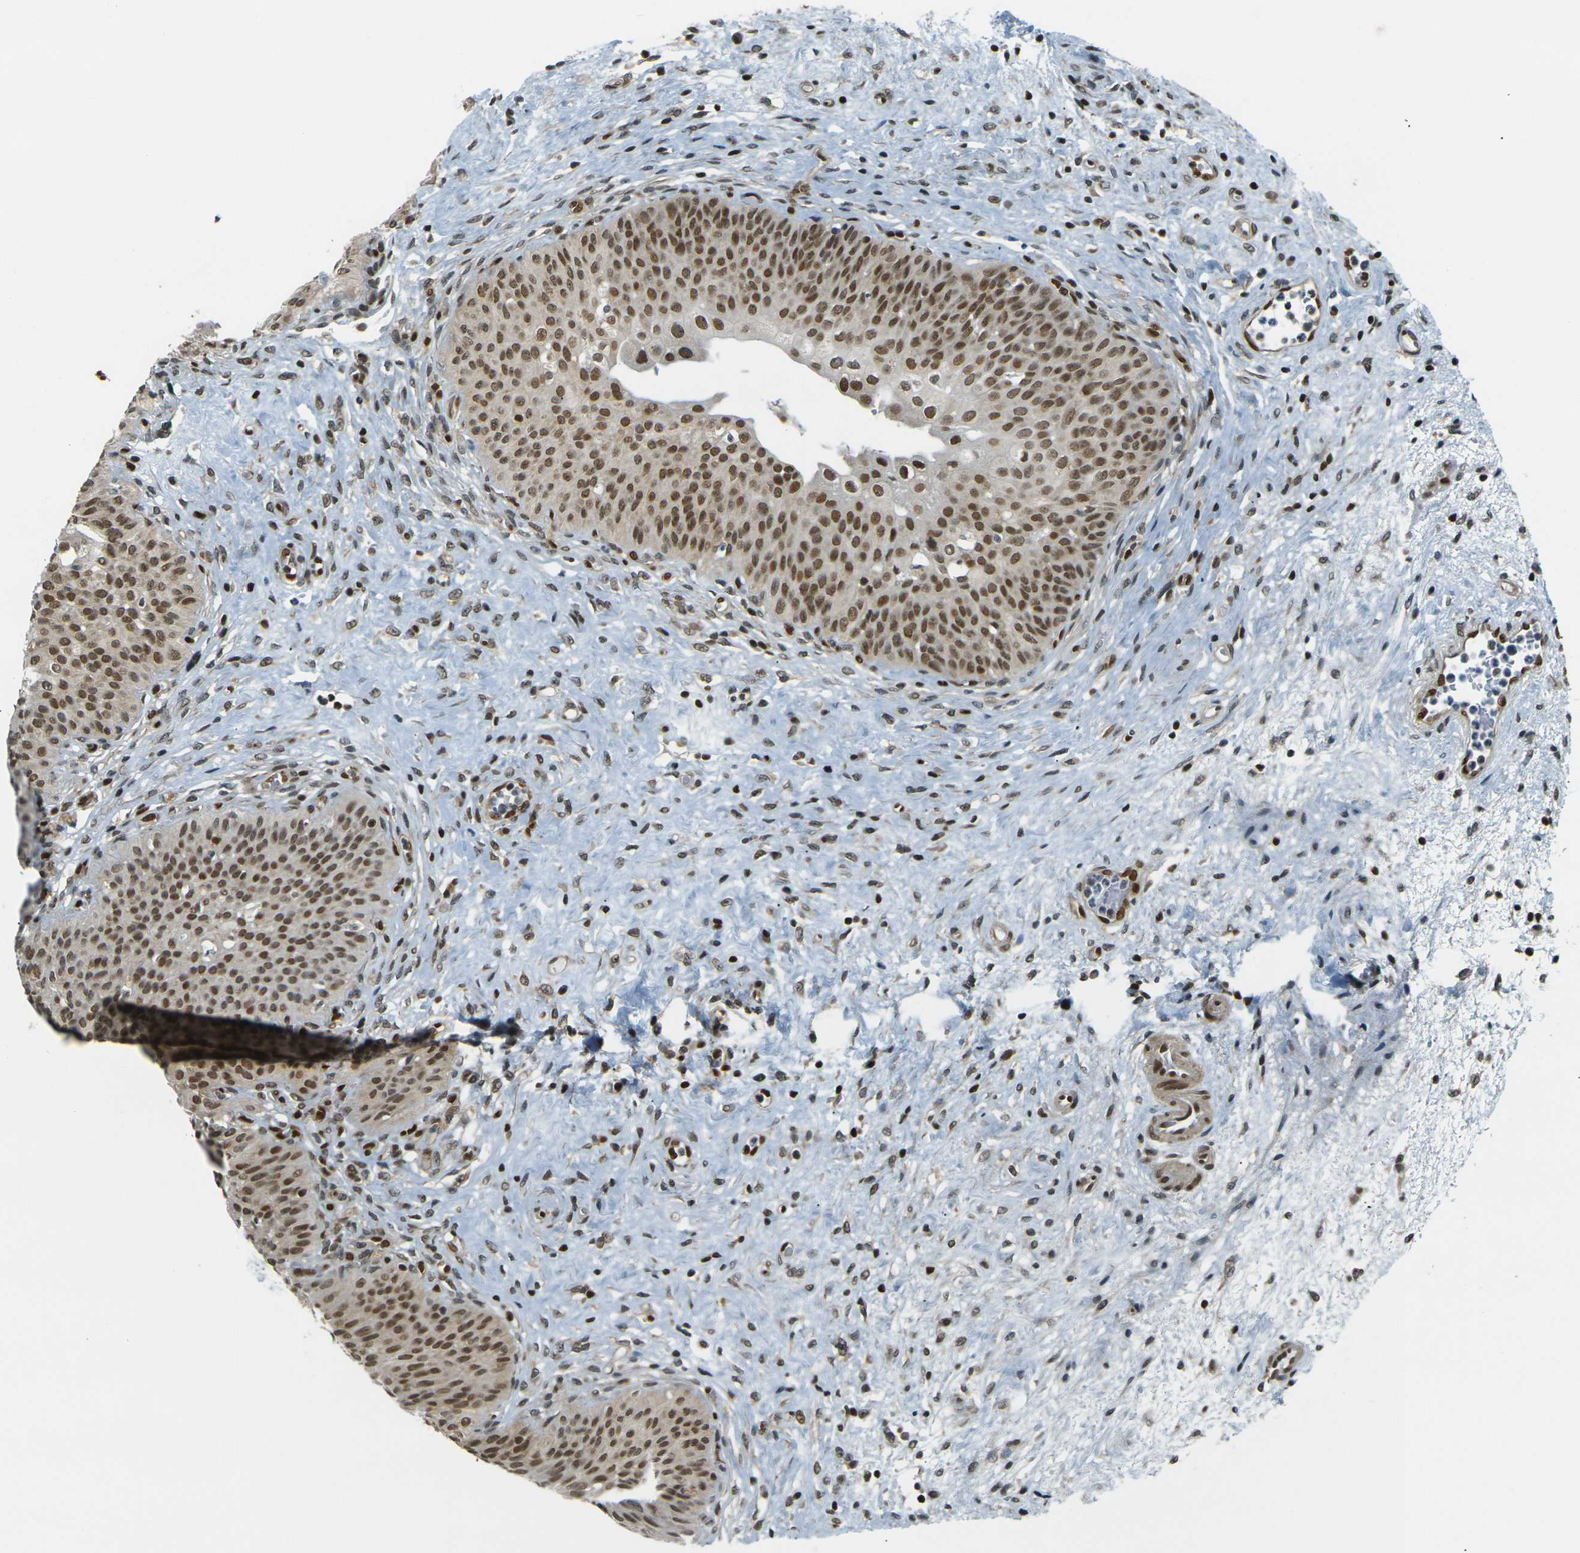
{"staining": {"intensity": "strong", "quantity": ">75%", "location": "nuclear"}, "tissue": "urinary bladder", "cell_type": "Urothelial cells", "image_type": "normal", "snomed": [{"axis": "morphology", "description": "Normal tissue, NOS"}, {"axis": "topography", "description": "Urinary bladder"}], "caption": "Urinary bladder stained with a brown dye demonstrates strong nuclear positive staining in approximately >75% of urothelial cells.", "gene": "NHEJ1", "patient": {"sex": "male", "age": 46}}